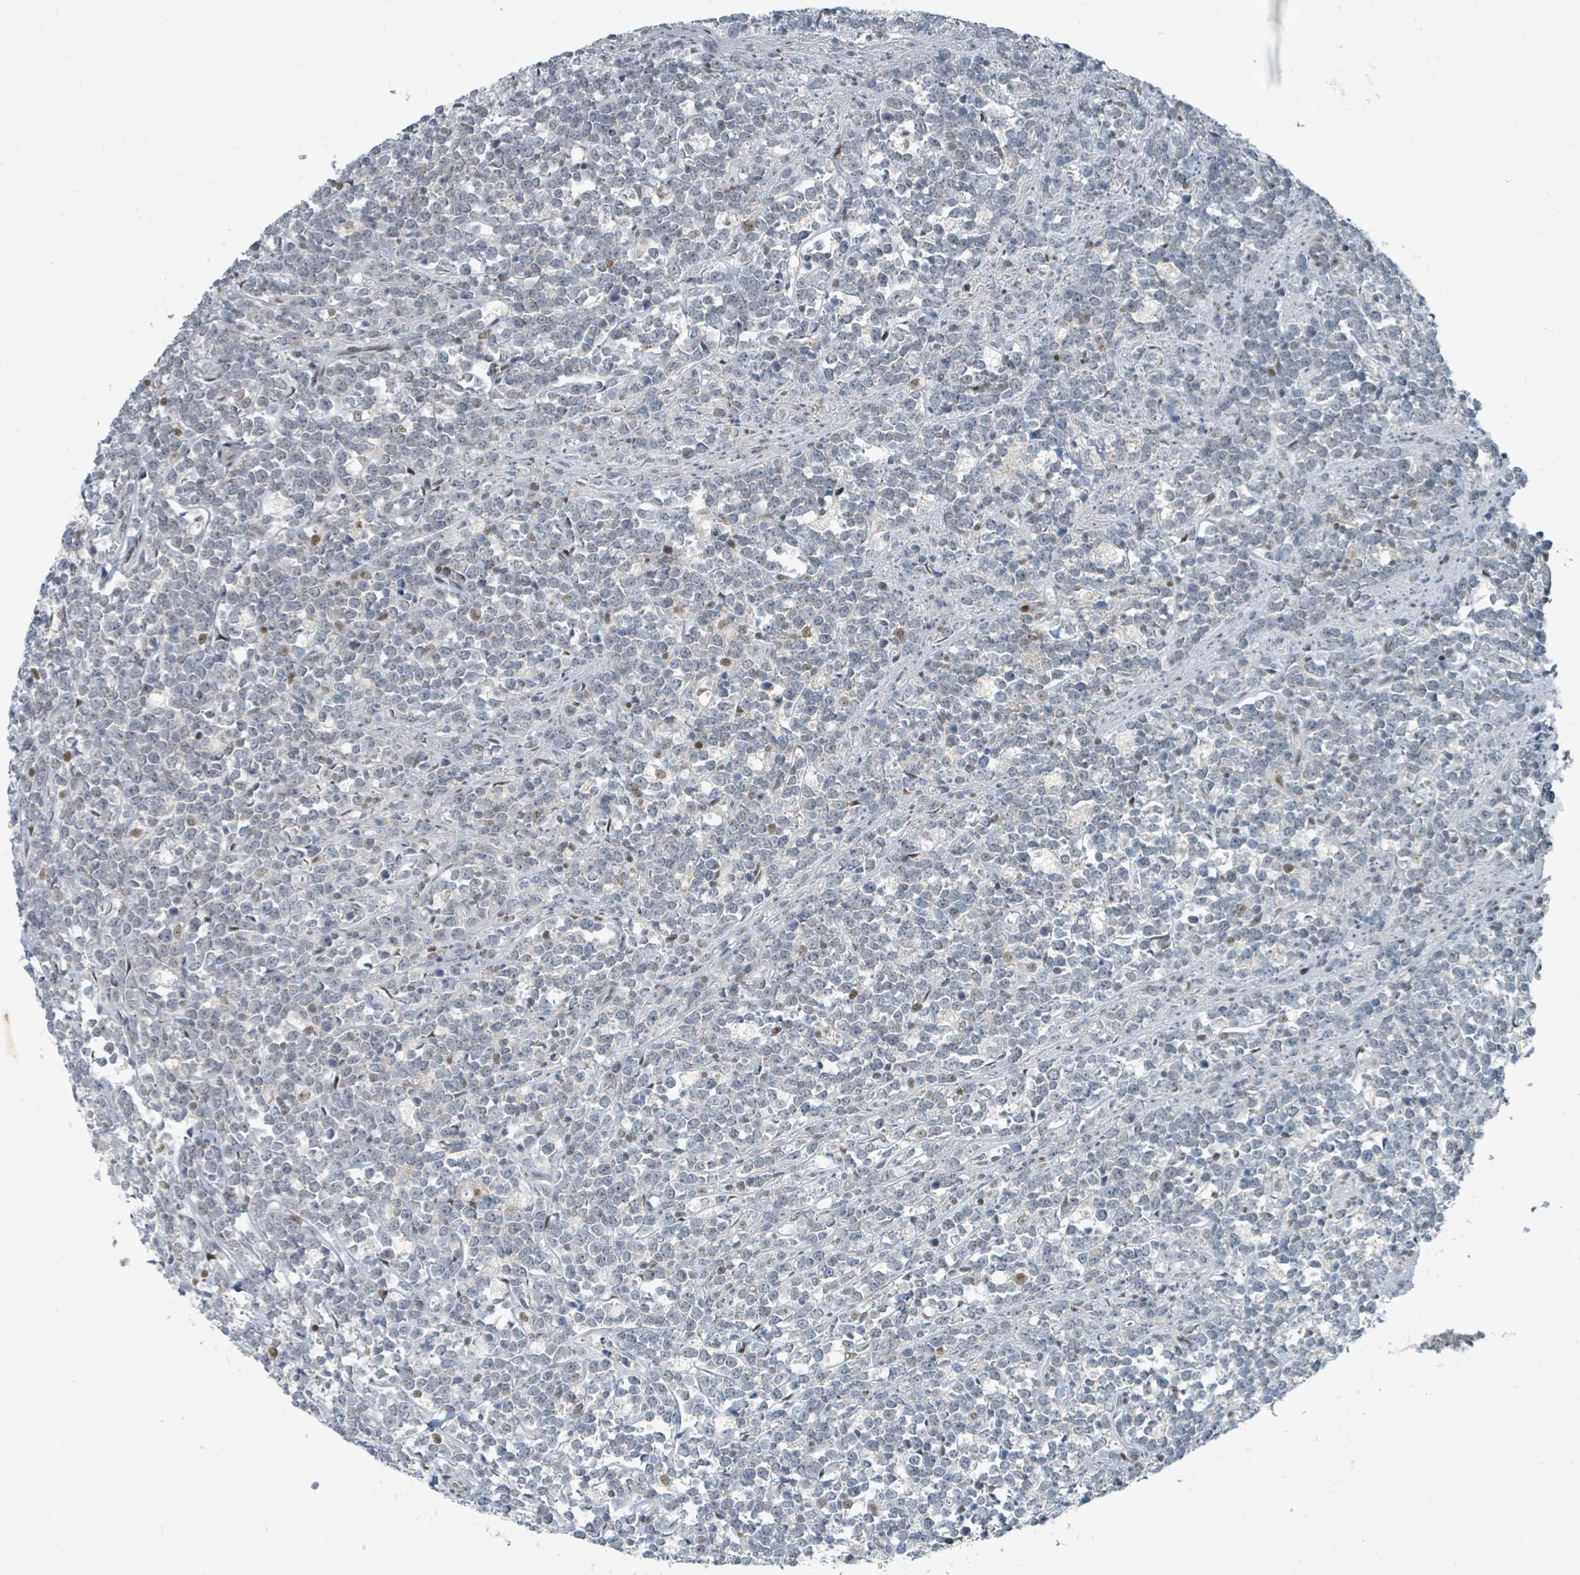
{"staining": {"intensity": "negative", "quantity": "none", "location": "none"}, "tissue": "lymphoma", "cell_type": "Tumor cells", "image_type": "cancer", "snomed": [{"axis": "morphology", "description": "Malignant lymphoma, non-Hodgkin's type, High grade"}, {"axis": "topography", "description": "Small intestine"}, {"axis": "topography", "description": "Colon"}], "caption": "This histopathology image is of high-grade malignant lymphoma, non-Hodgkin's type stained with immunohistochemistry (IHC) to label a protein in brown with the nuclei are counter-stained blue. There is no expression in tumor cells.", "gene": "UCK1", "patient": {"sex": "male", "age": 8}}